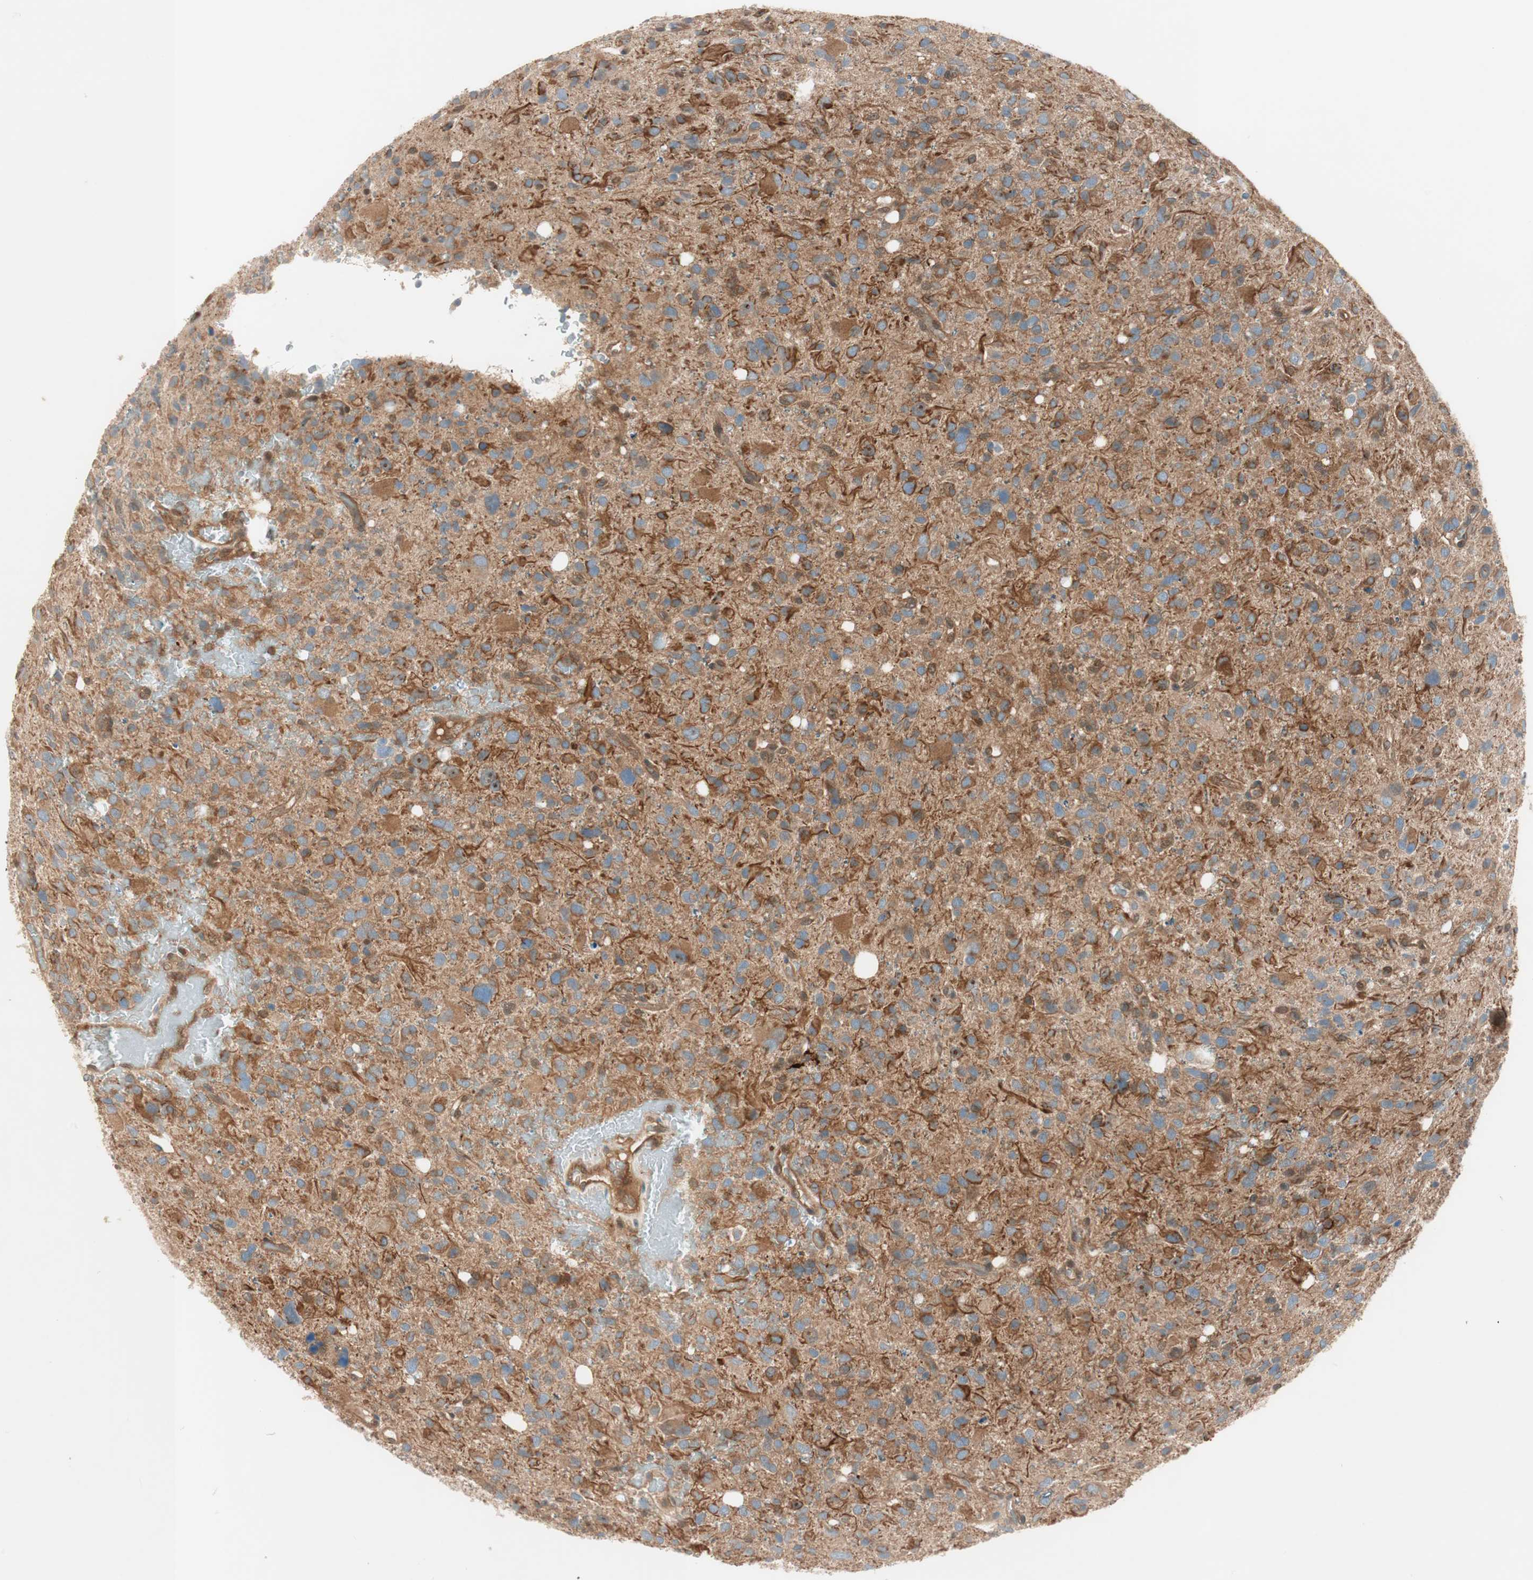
{"staining": {"intensity": "strong", "quantity": ">75%", "location": "cytoplasmic/membranous"}, "tissue": "glioma", "cell_type": "Tumor cells", "image_type": "cancer", "snomed": [{"axis": "morphology", "description": "Glioma, malignant, High grade"}, {"axis": "topography", "description": "Brain"}], "caption": "High-magnification brightfield microscopy of malignant high-grade glioma stained with DAB (brown) and counterstained with hematoxylin (blue). tumor cells exhibit strong cytoplasmic/membranous expression is appreciated in approximately>75% of cells. (IHC, brightfield microscopy, high magnification).", "gene": "GALT", "patient": {"sex": "male", "age": 48}}